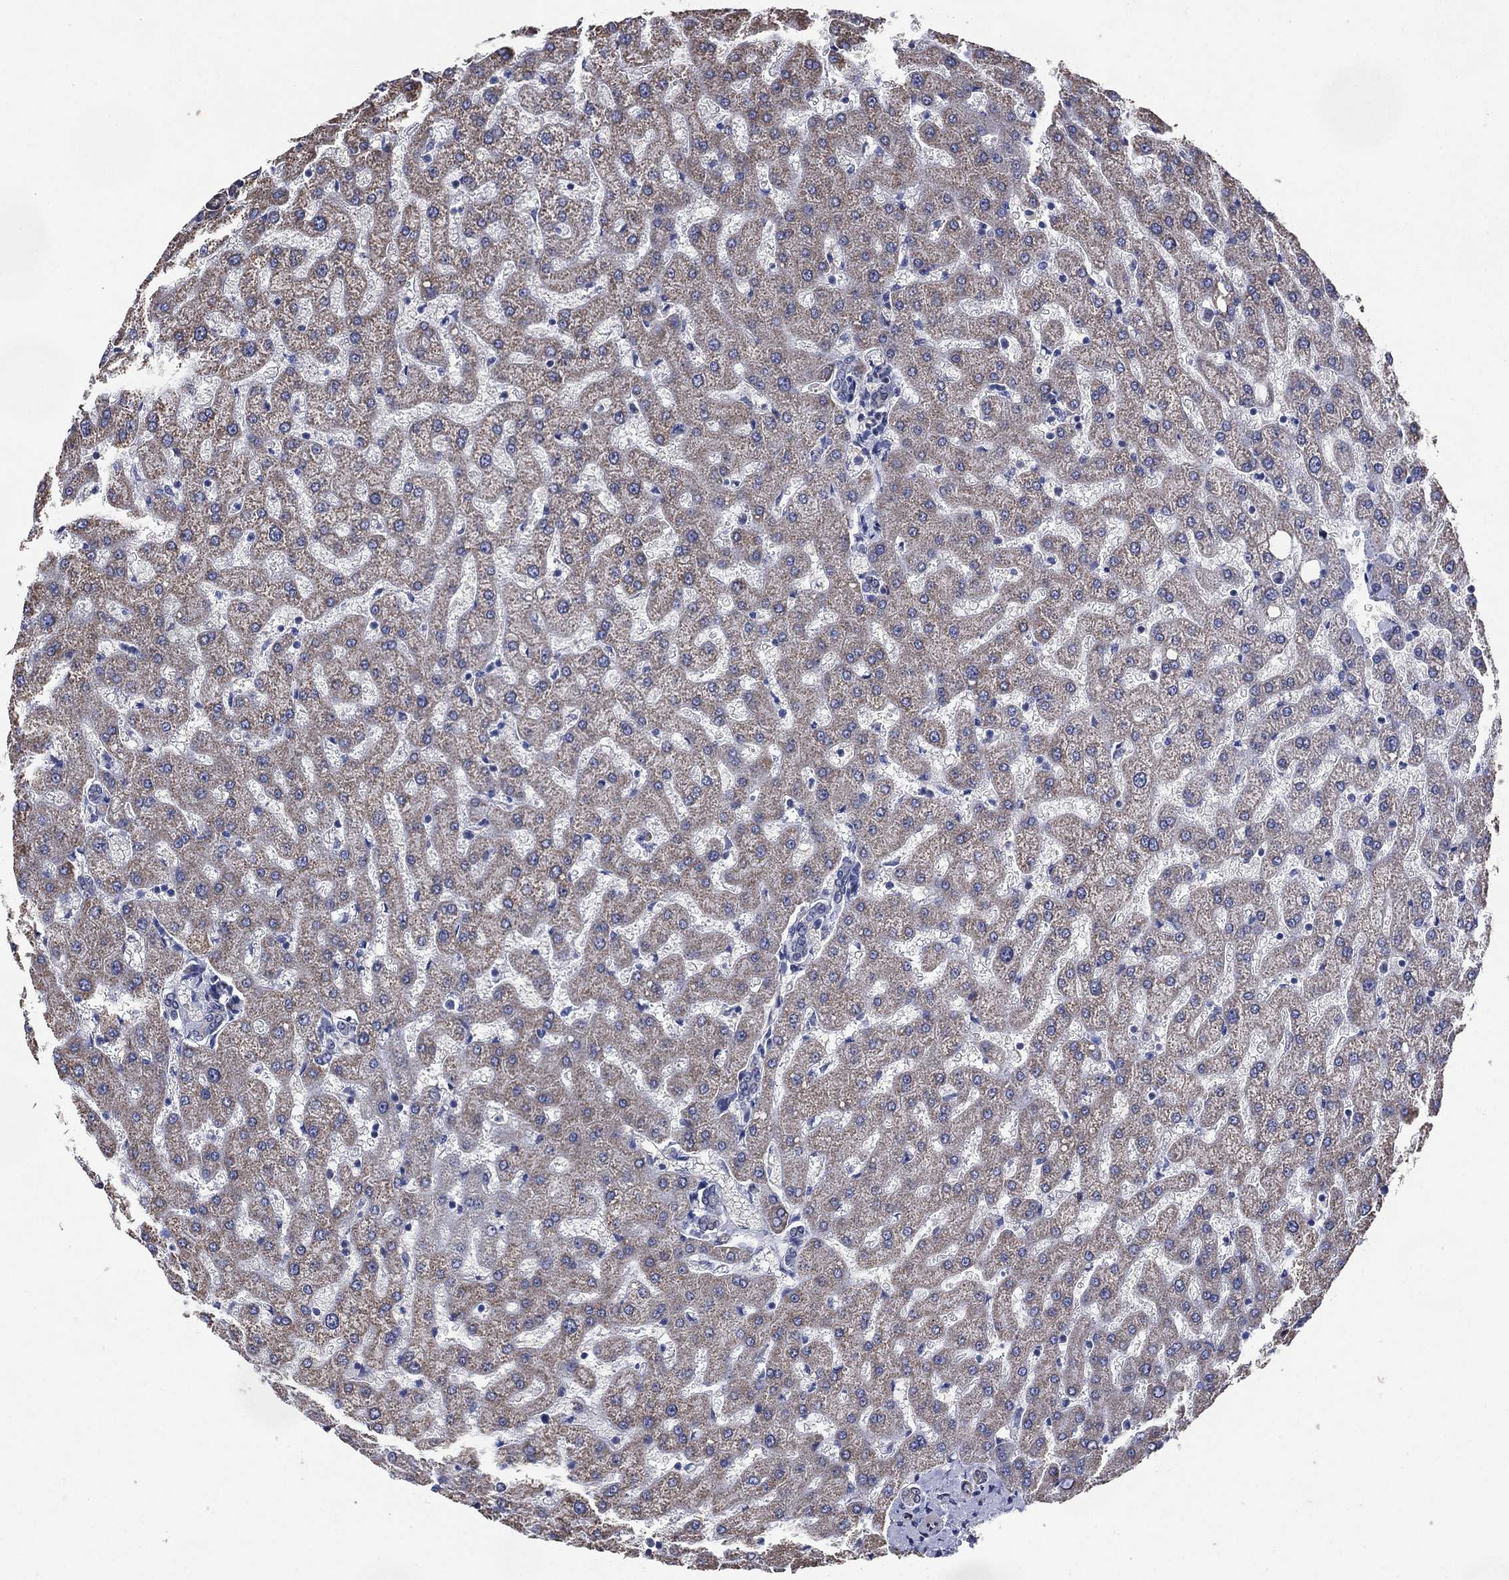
{"staining": {"intensity": "negative", "quantity": "none", "location": "none"}, "tissue": "liver", "cell_type": "Cholangiocytes", "image_type": "normal", "snomed": [{"axis": "morphology", "description": "Normal tissue, NOS"}, {"axis": "topography", "description": "Liver"}], "caption": "IHC of unremarkable liver shows no positivity in cholangiocytes.", "gene": "AK1", "patient": {"sex": "female", "age": 50}}